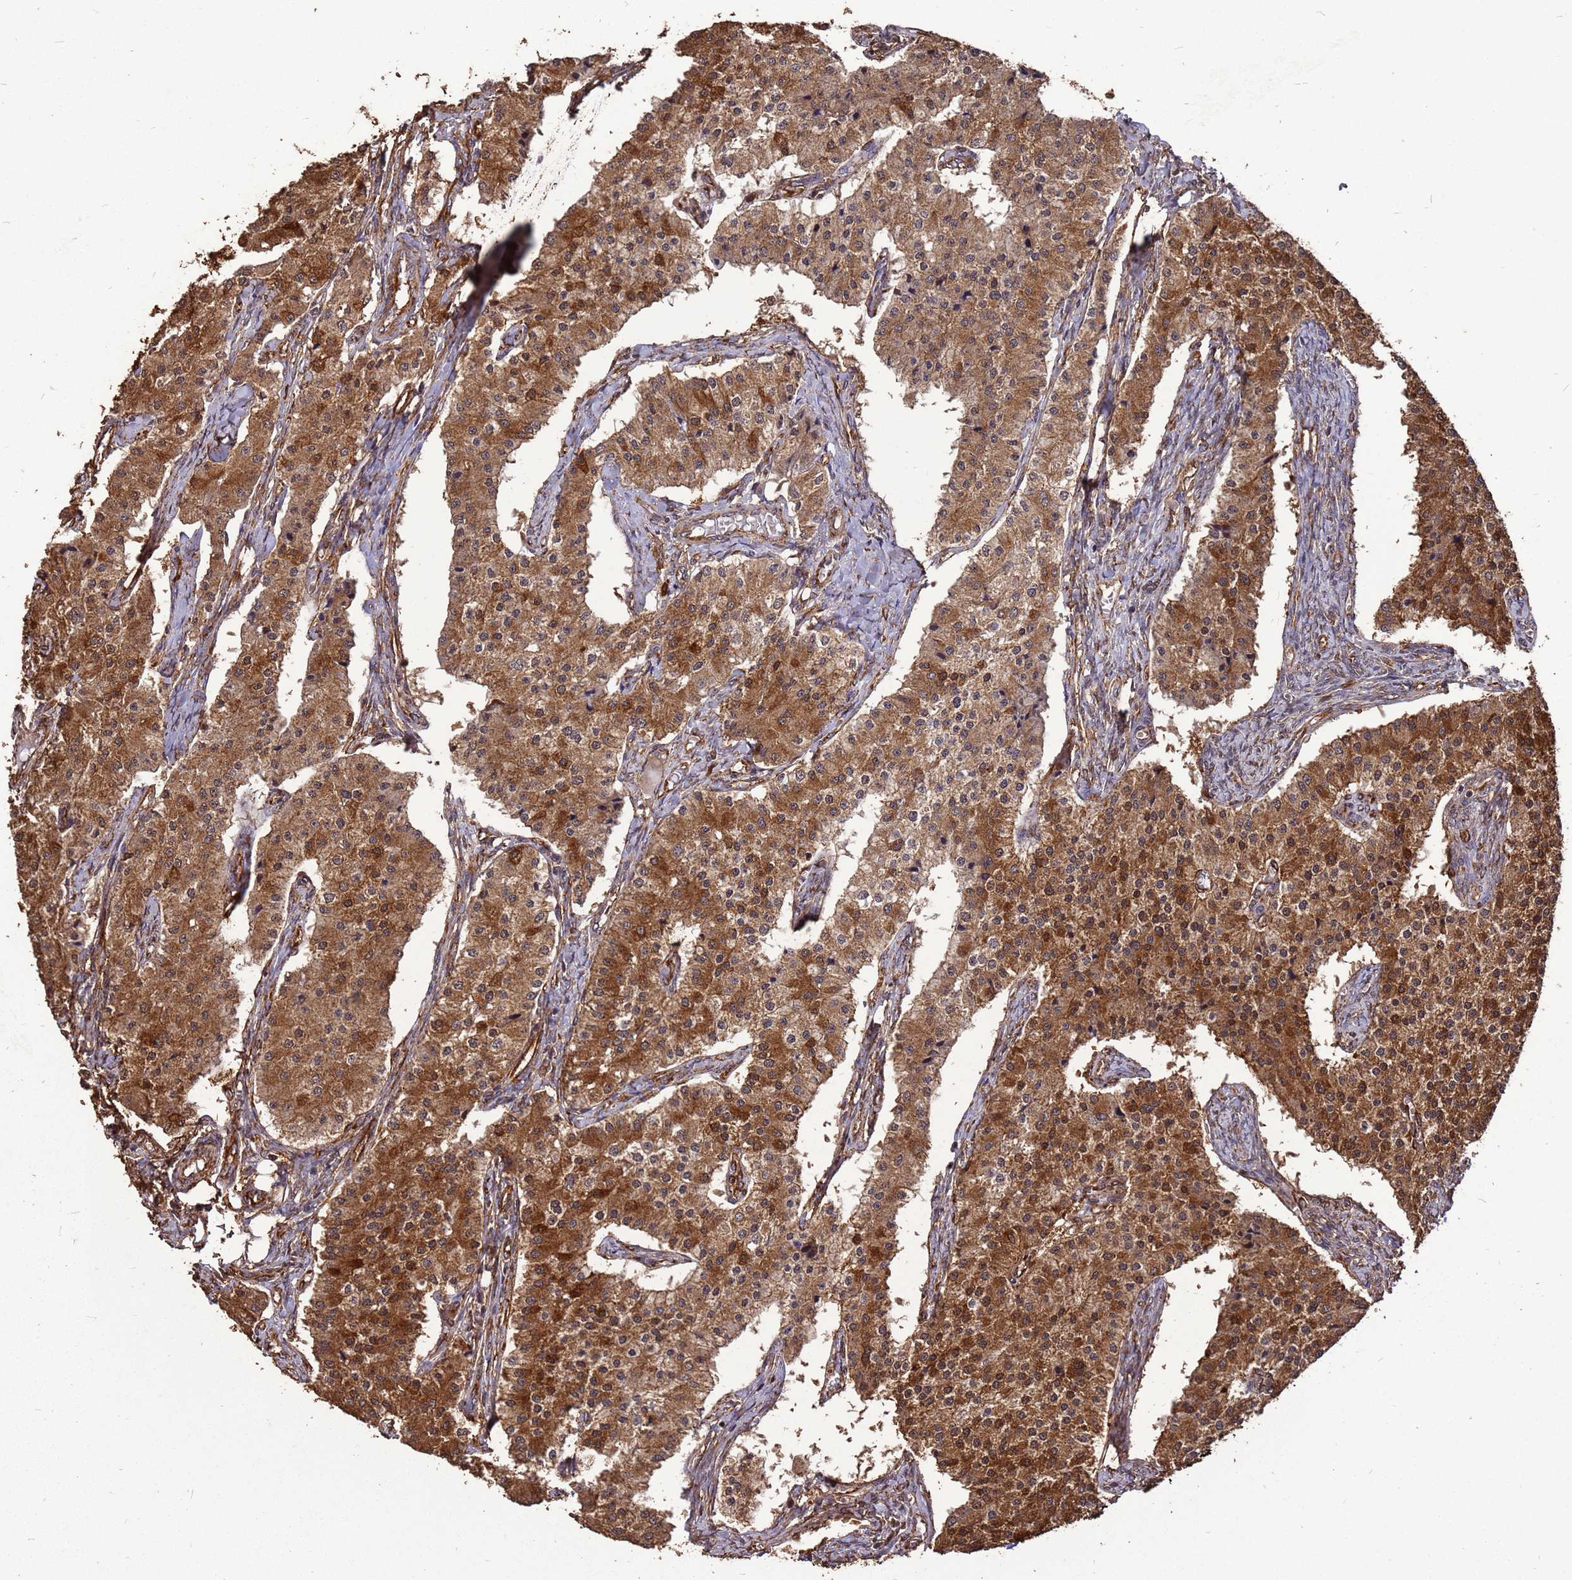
{"staining": {"intensity": "strong", "quantity": ">75%", "location": "cytoplasmic/membranous"}, "tissue": "carcinoid", "cell_type": "Tumor cells", "image_type": "cancer", "snomed": [{"axis": "morphology", "description": "Carcinoid, malignant, NOS"}, {"axis": "topography", "description": "Colon"}], "caption": "Immunohistochemical staining of malignant carcinoid demonstrates high levels of strong cytoplasmic/membranous protein expression in approximately >75% of tumor cells.", "gene": "ZNF618", "patient": {"sex": "female", "age": 52}}